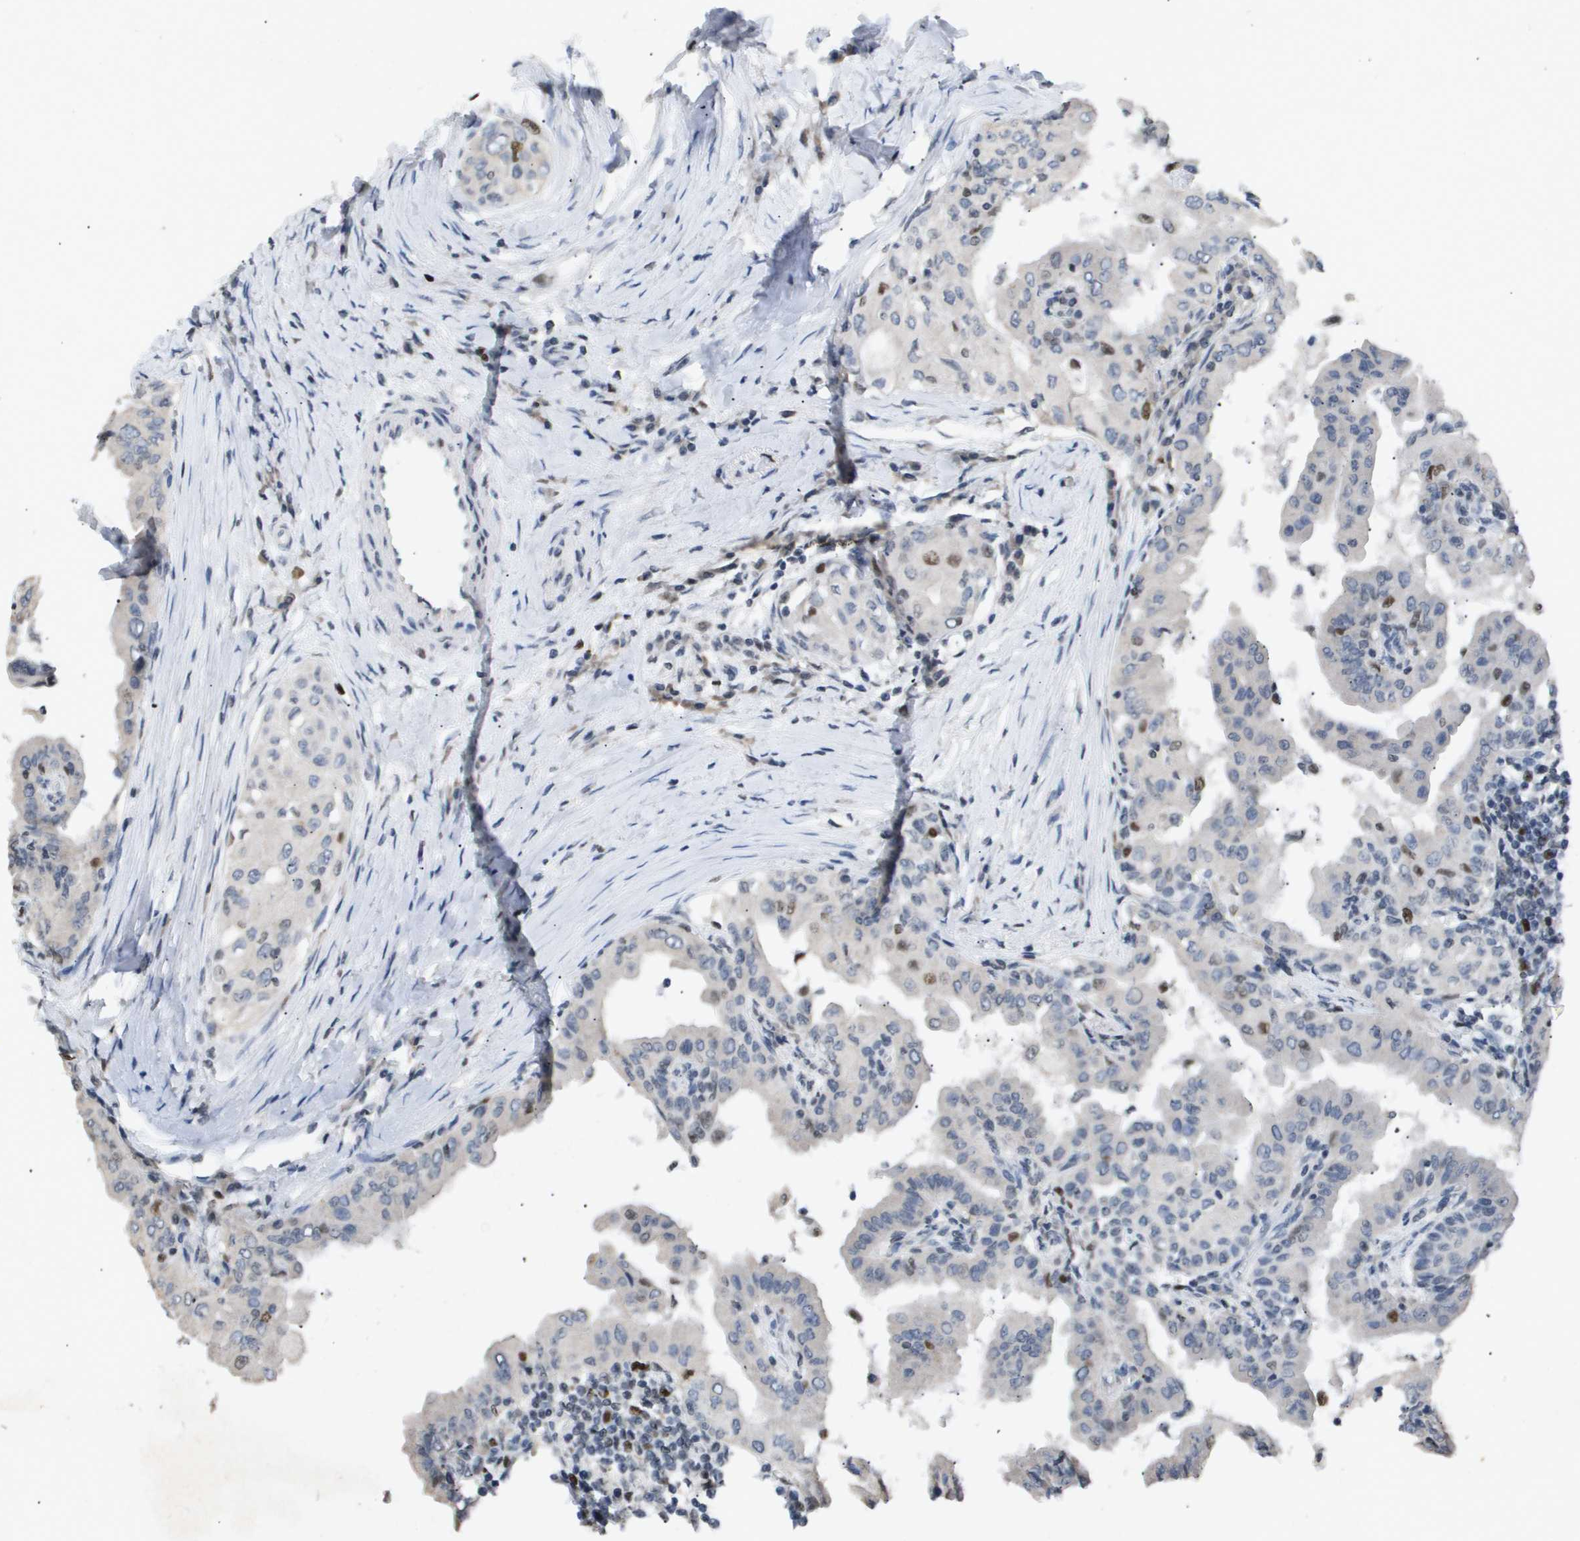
{"staining": {"intensity": "strong", "quantity": "<25%", "location": "nuclear"}, "tissue": "thyroid cancer", "cell_type": "Tumor cells", "image_type": "cancer", "snomed": [{"axis": "morphology", "description": "Papillary adenocarcinoma, NOS"}, {"axis": "topography", "description": "Thyroid gland"}], "caption": "Protein expression by immunohistochemistry demonstrates strong nuclear positivity in about <25% of tumor cells in thyroid papillary adenocarcinoma. The protein of interest is shown in brown color, while the nuclei are stained blue.", "gene": "ANAPC2", "patient": {"sex": "male", "age": 33}}